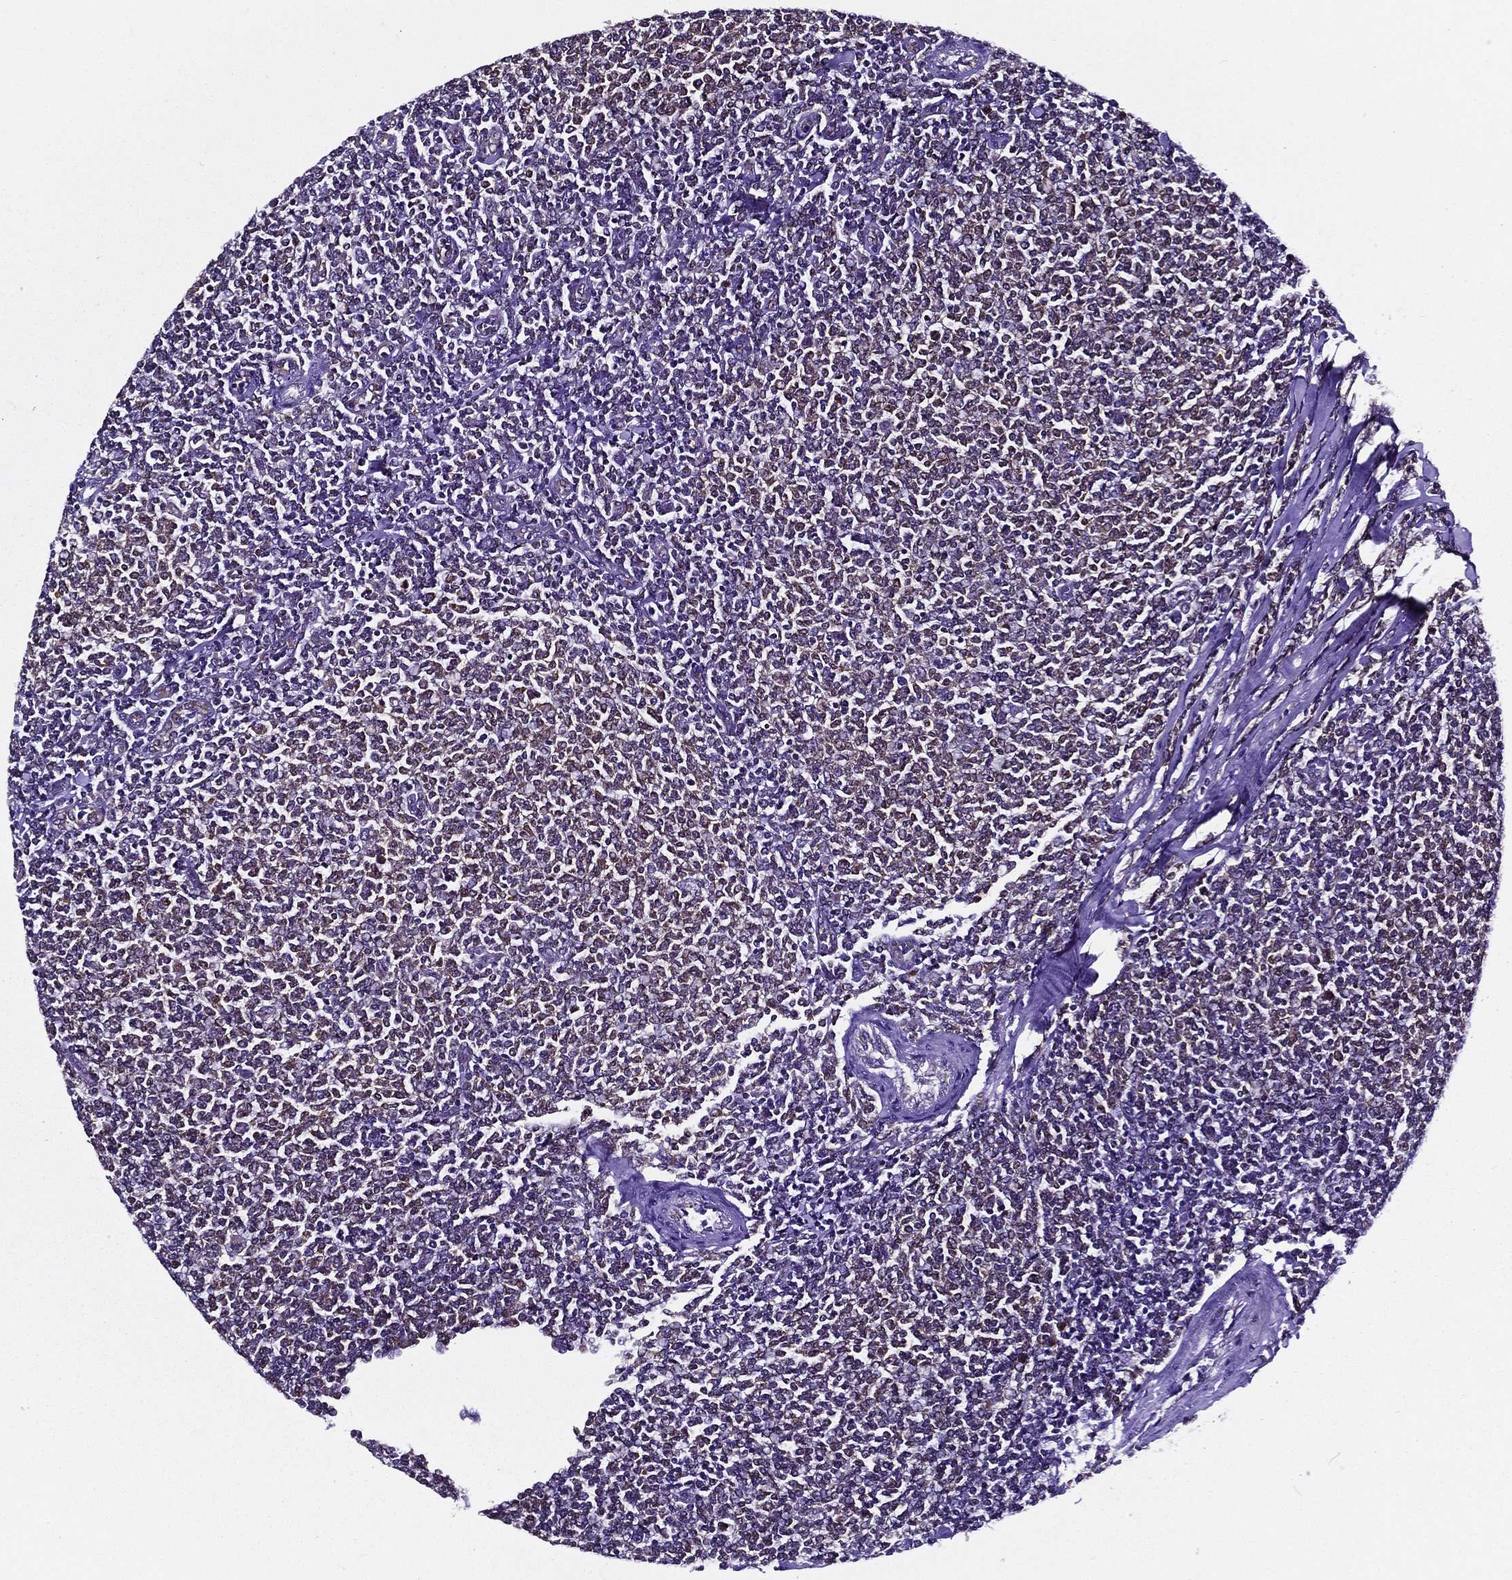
{"staining": {"intensity": "negative", "quantity": "none", "location": "none"}, "tissue": "lymphoma", "cell_type": "Tumor cells", "image_type": "cancer", "snomed": [{"axis": "morphology", "description": "Malignant lymphoma, non-Hodgkin's type, Low grade"}, {"axis": "topography", "description": "Lymph node"}], "caption": "Immunohistochemical staining of human lymphoma demonstrates no significant staining in tumor cells.", "gene": "TICAM1", "patient": {"sex": "male", "age": 52}}